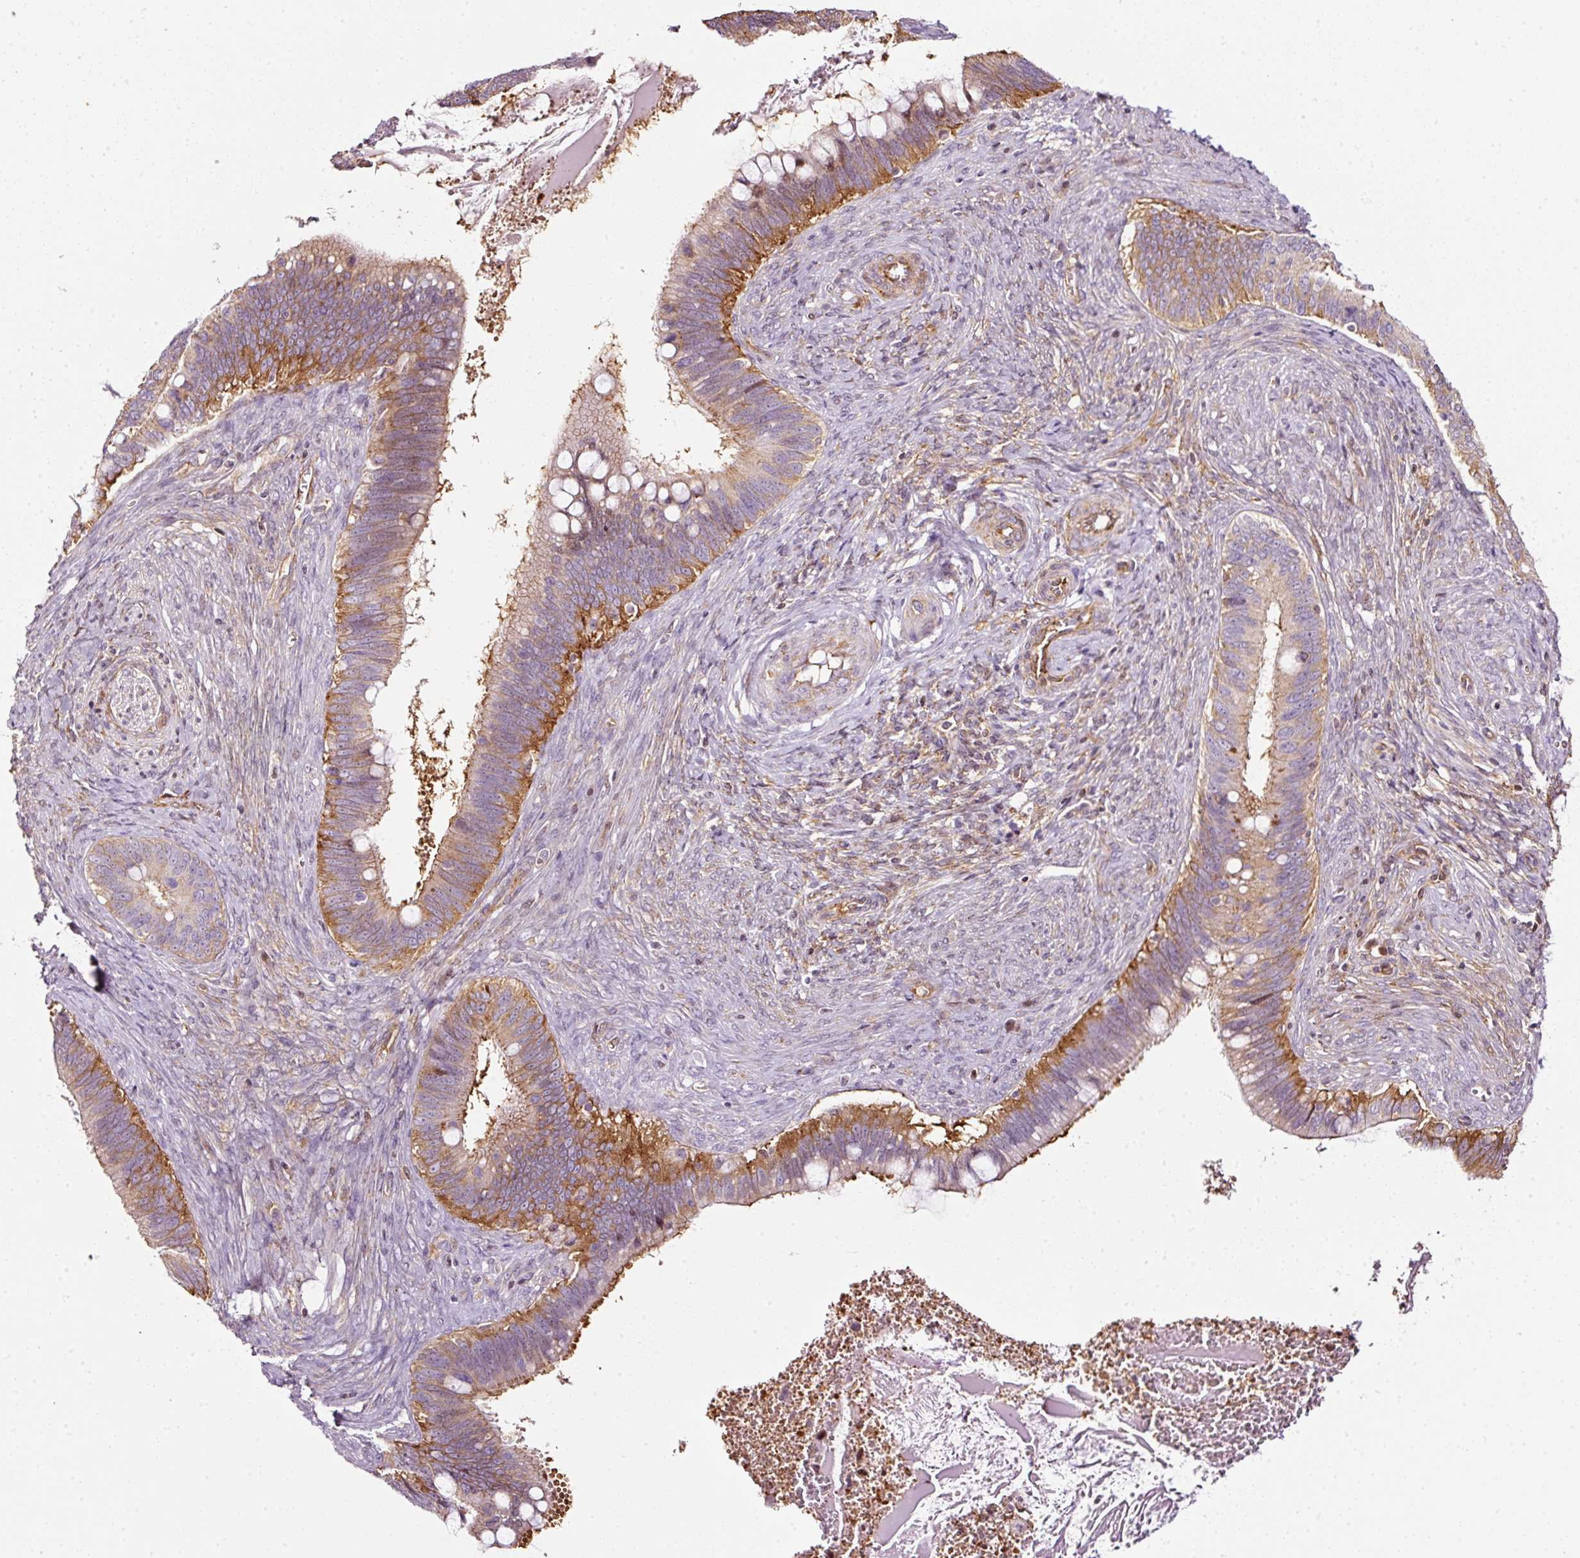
{"staining": {"intensity": "moderate", "quantity": "25%-75%", "location": "cytoplasmic/membranous"}, "tissue": "cervical cancer", "cell_type": "Tumor cells", "image_type": "cancer", "snomed": [{"axis": "morphology", "description": "Adenocarcinoma, NOS"}, {"axis": "topography", "description": "Cervix"}], "caption": "Immunohistochemistry (DAB (3,3'-diaminobenzidine)) staining of human cervical adenocarcinoma displays moderate cytoplasmic/membranous protein staining in about 25%-75% of tumor cells.", "gene": "SCNM1", "patient": {"sex": "female", "age": 42}}